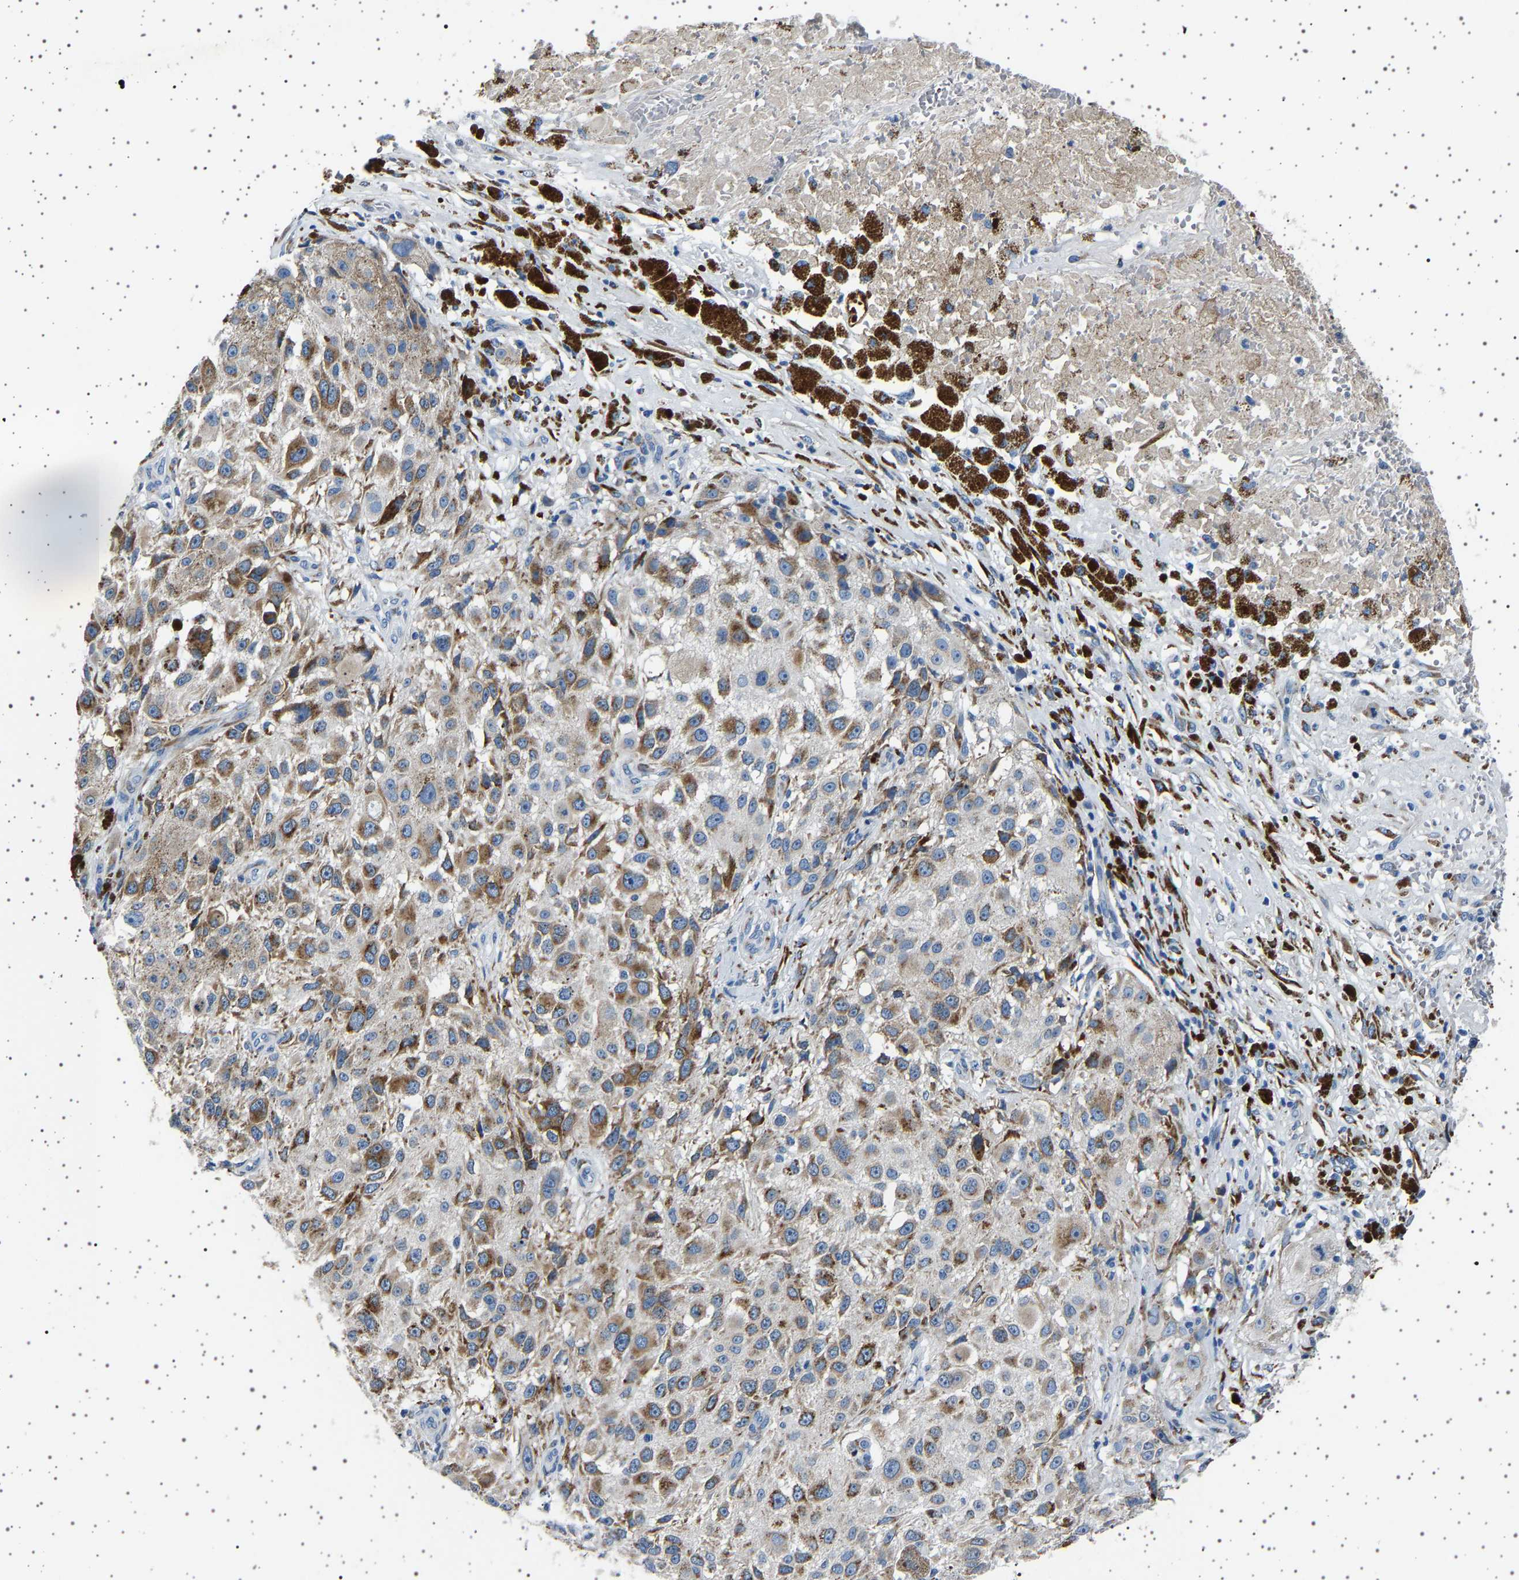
{"staining": {"intensity": "moderate", "quantity": ">75%", "location": "cytoplasmic/membranous"}, "tissue": "melanoma", "cell_type": "Tumor cells", "image_type": "cancer", "snomed": [{"axis": "morphology", "description": "Necrosis, NOS"}, {"axis": "morphology", "description": "Malignant melanoma, NOS"}, {"axis": "topography", "description": "Skin"}], "caption": "Protein expression analysis of melanoma shows moderate cytoplasmic/membranous positivity in about >75% of tumor cells.", "gene": "FTCD", "patient": {"sex": "female", "age": 87}}